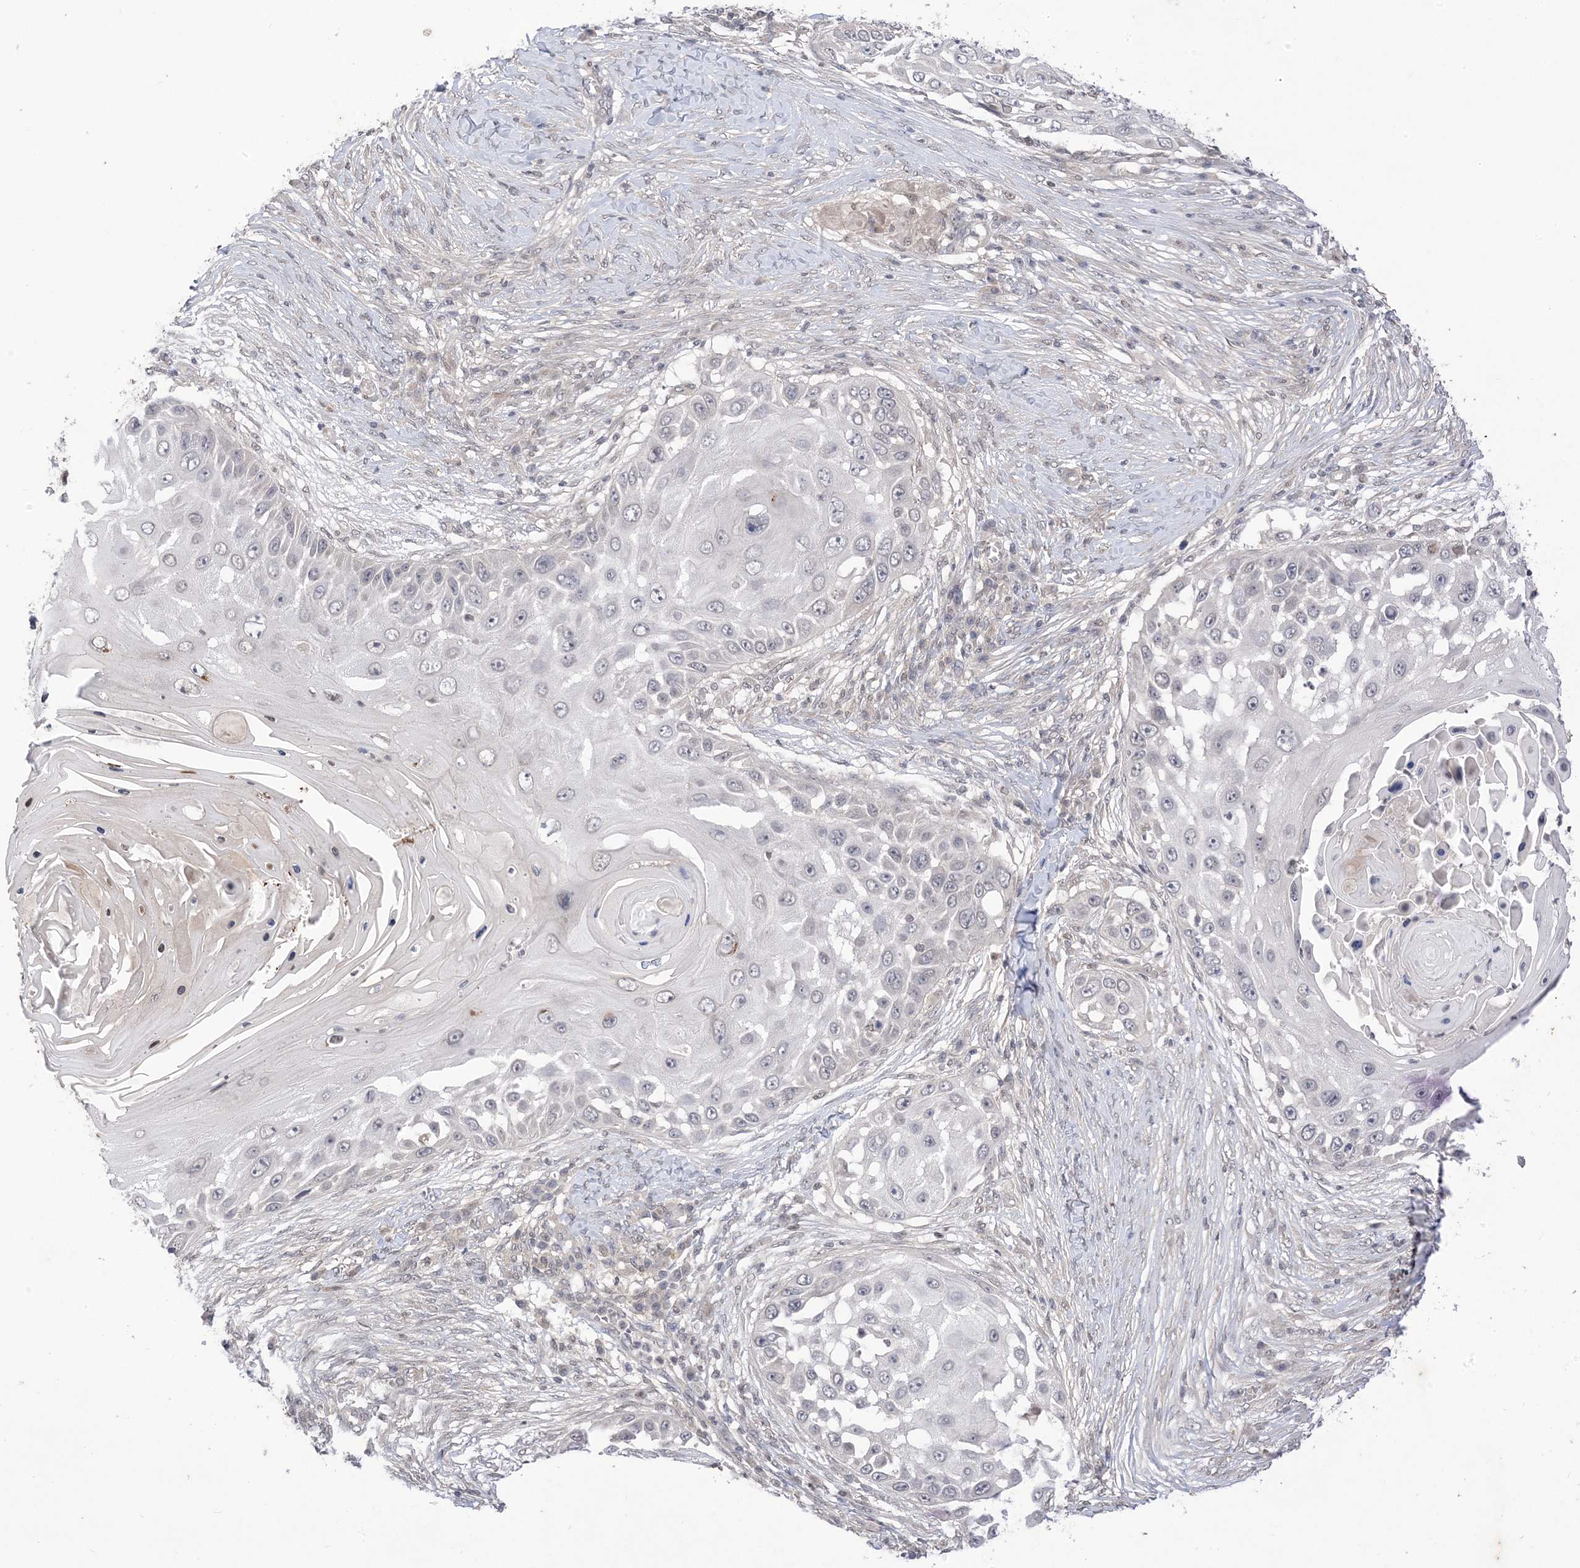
{"staining": {"intensity": "negative", "quantity": "none", "location": "none"}, "tissue": "skin cancer", "cell_type": "Tumor cells", "image_type": "cancer", "snomed": [{"axis": "morphology", "description": "Squamous cell carcinoma, NOS"}, {"axis": "topography", "description": "Skin"}], "caption": "There is no significant staining in tumor cells of skin squamous cell carcinoma.", "gene": "RANBP9", "patient": {"sex": "female", "age": 44}}